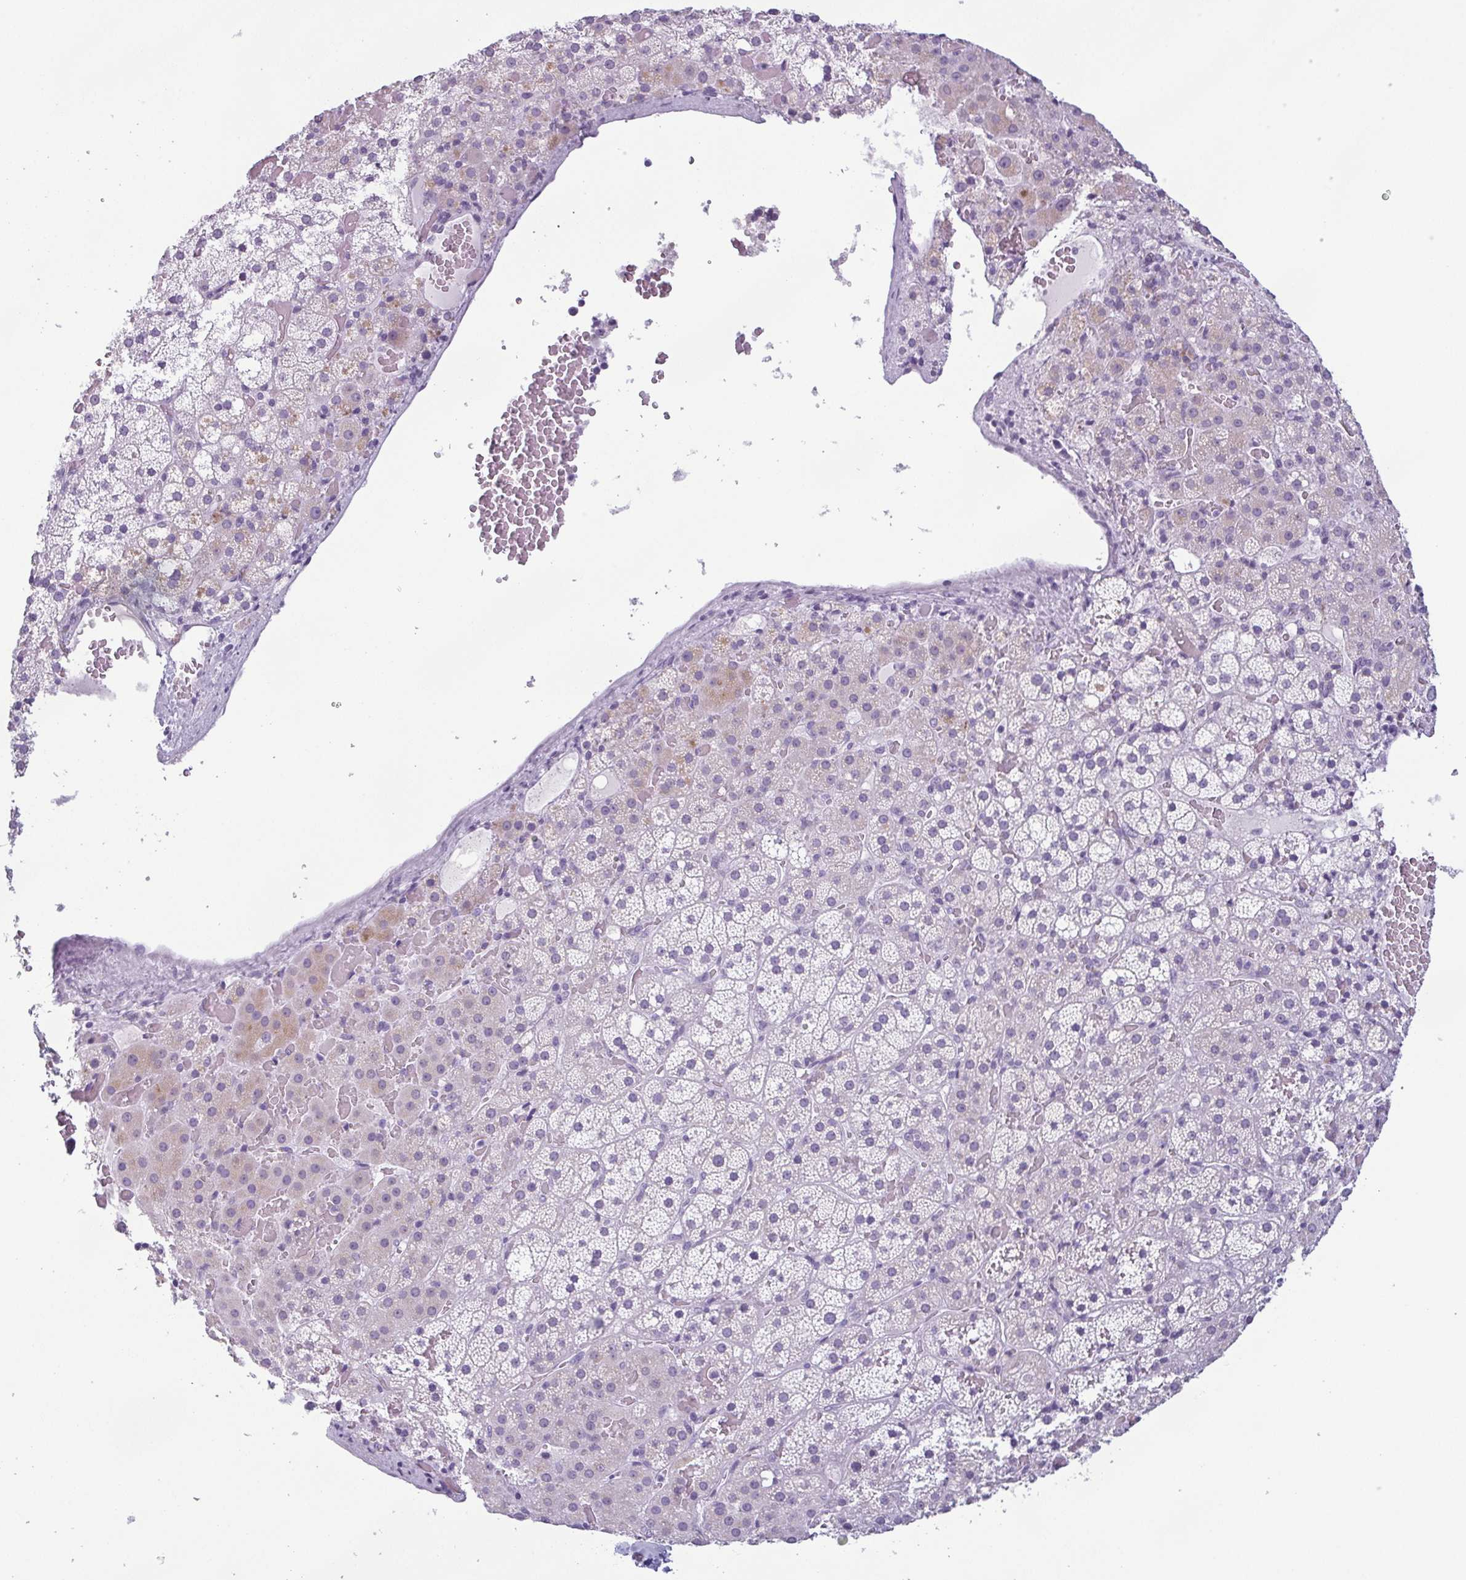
{"staining": {"intensity": "weak", "quantity": "<25%", "location": "cytoplasmic/membranous"}, "tissue": "adrenal gland", "cell_type": "Glandular cells", "image_type": "normal", "snomed": [{"axis": "morphology", "description": "Normal tissue, NOS"}, {"axis": "topography", "description": "Adrenal gland"}], "caption": "A high-resolution histopathology image shows immunohistochemistry staining of unremarkable adrenal gland, which demonstrates no significant expression in glandular cells.", "gene": "KRT78", "patient": {"sex": "male", "age": 53}}